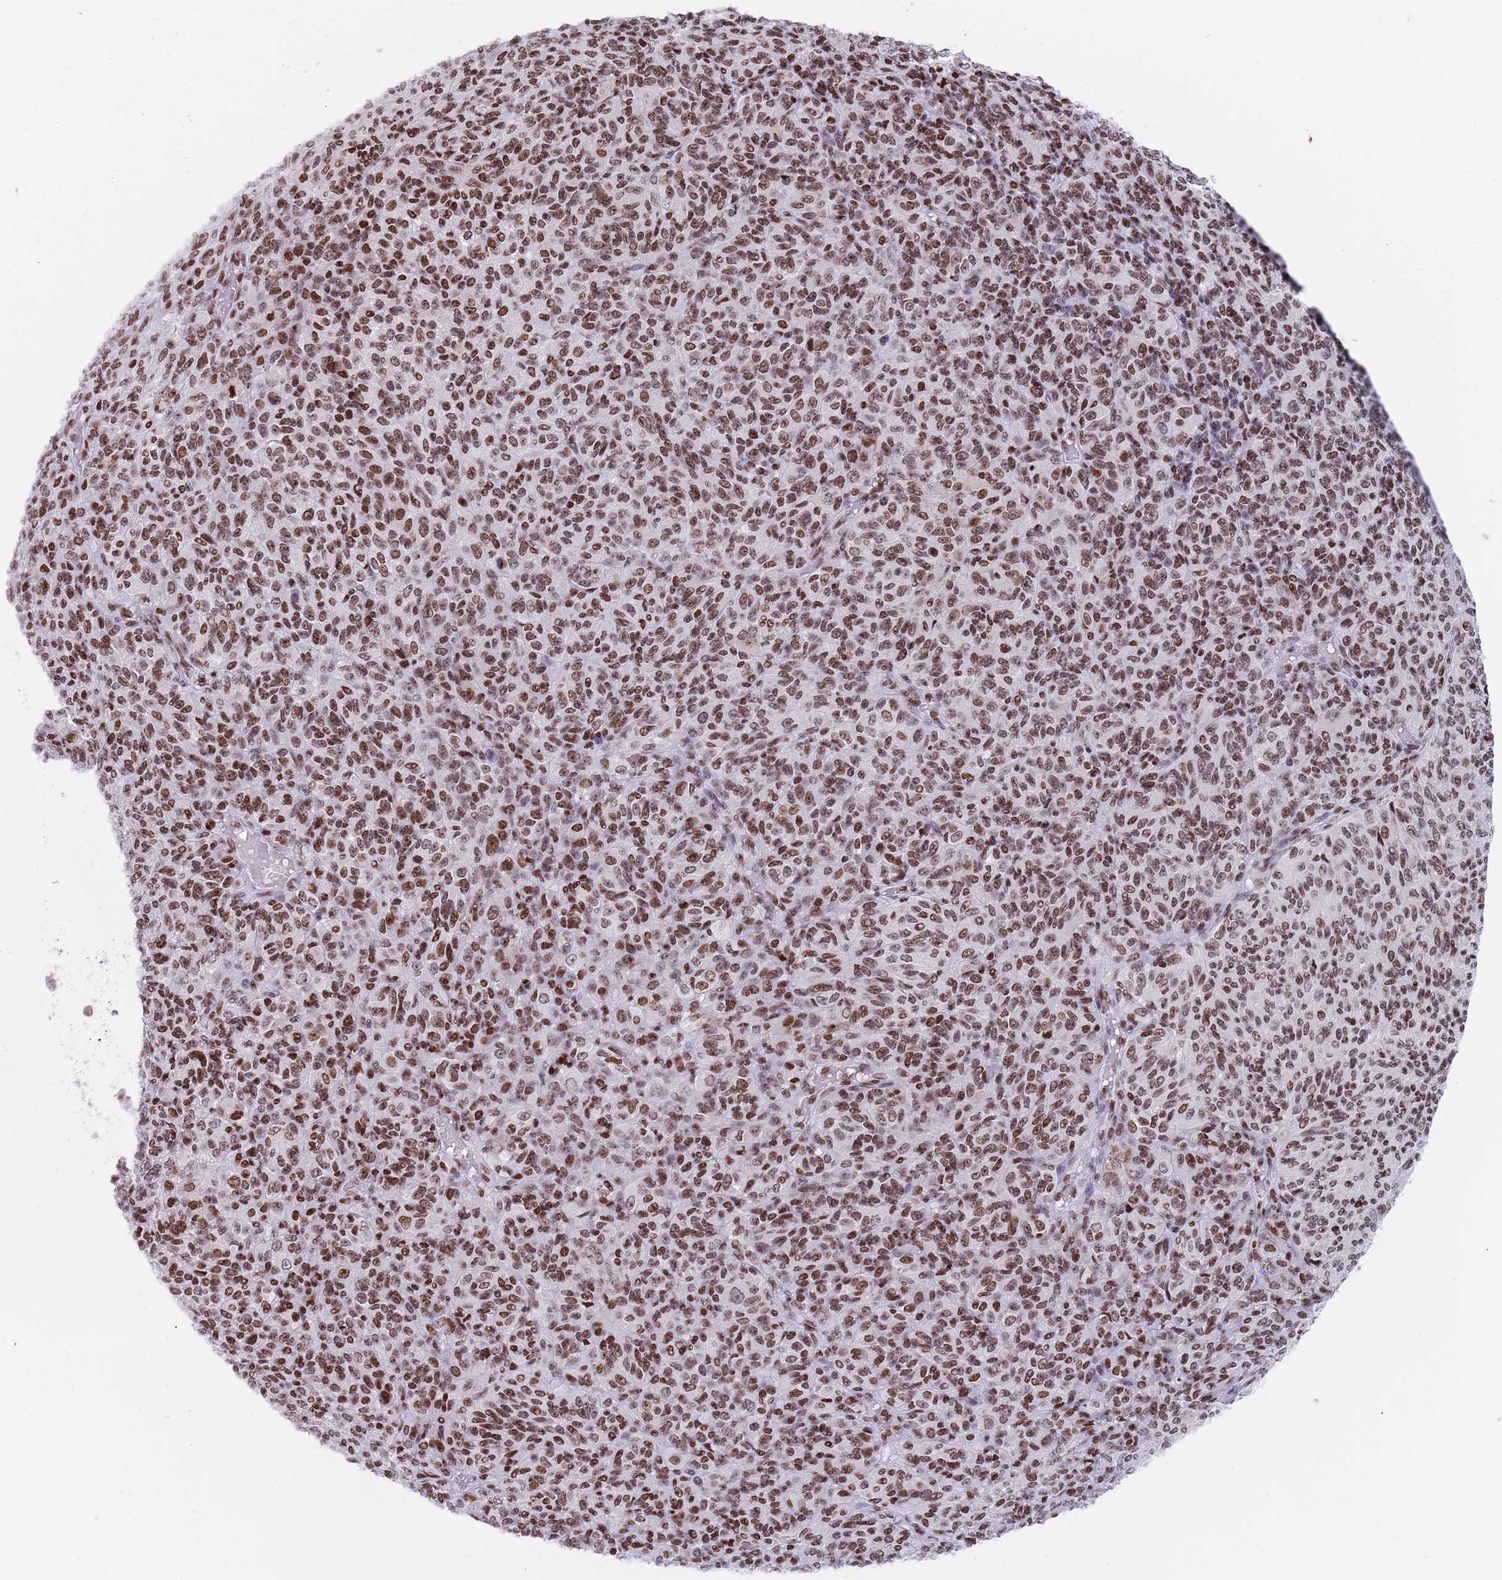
{"staining": {"intensity": "moderate", "quantity": ">75%", "location": "nuclear"}, "tissue": "melanoma", "cell_type": "Tumor cells", "image_type": "cancer", "snomed": [{"axis": "morphology", "description": "Malignant melanoma, Metastatic site"}, {"axis": "topography", "description": "Brain"}], "caption": "This is a photomicrograph of IHC staining of malignant melanoma (metastatic site), which shows moderate positivity in the nuclear of tumor cells.", "gene": "HDAC8", "patient": {"sex": "female", "age": 56}}